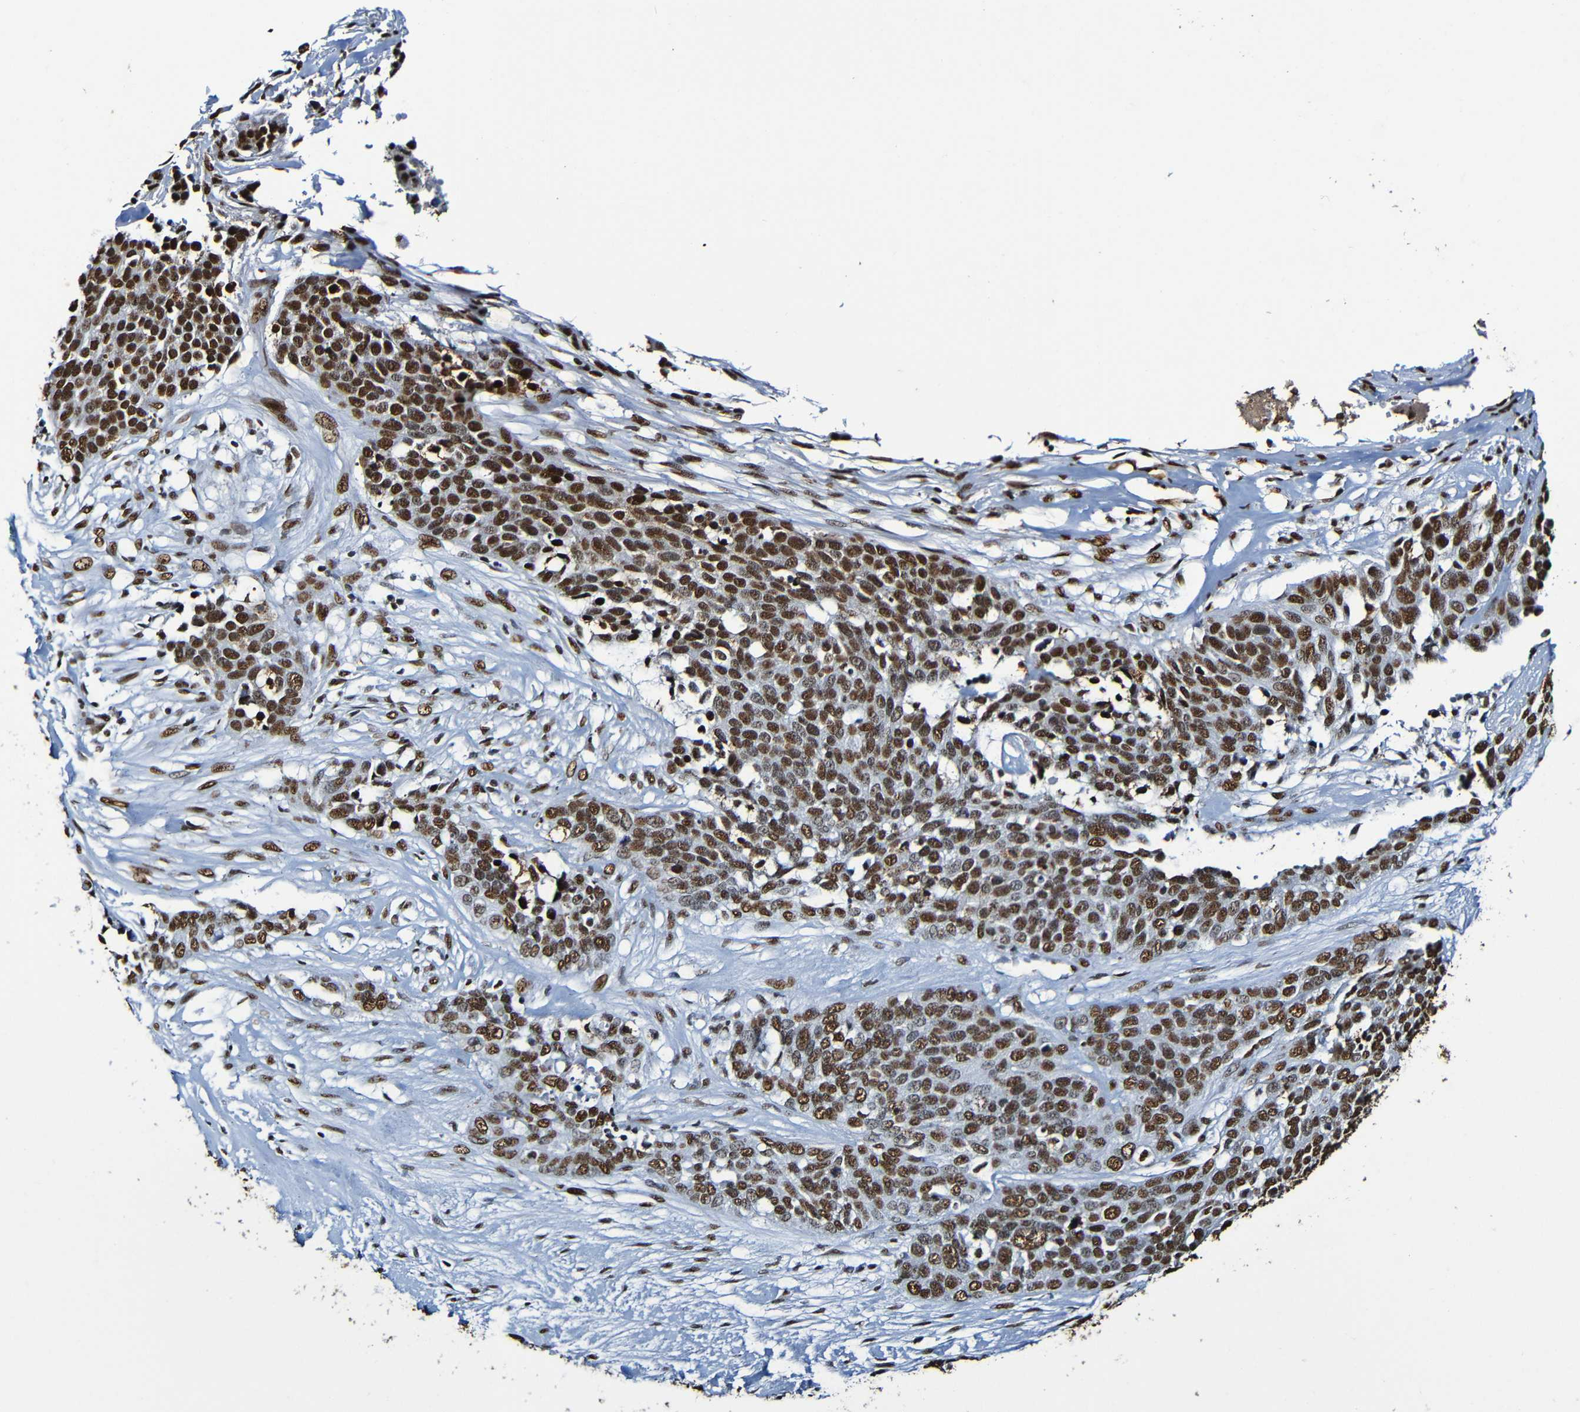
{"staining": {"intensity": "strong", "quantity": ">75%", "location": "nuclear"}, "tissue": "ovarian cancer", "cell_type": "Tumor cells", "image_type": "cancer", "snomed": [{"axis": "morphology", "description": "Cystadenocarcinoma, serous, NOS"}, {"axis": "topography", "description": "Ovary"}], "caption": "Tumor cells exhibit high levels of strong nuclear positivity in about >75% of cells in human ovarian serous cystadenocarcinoma.", "gene": "SRSF3", "patient": {"sex": "female", "age": 44}}